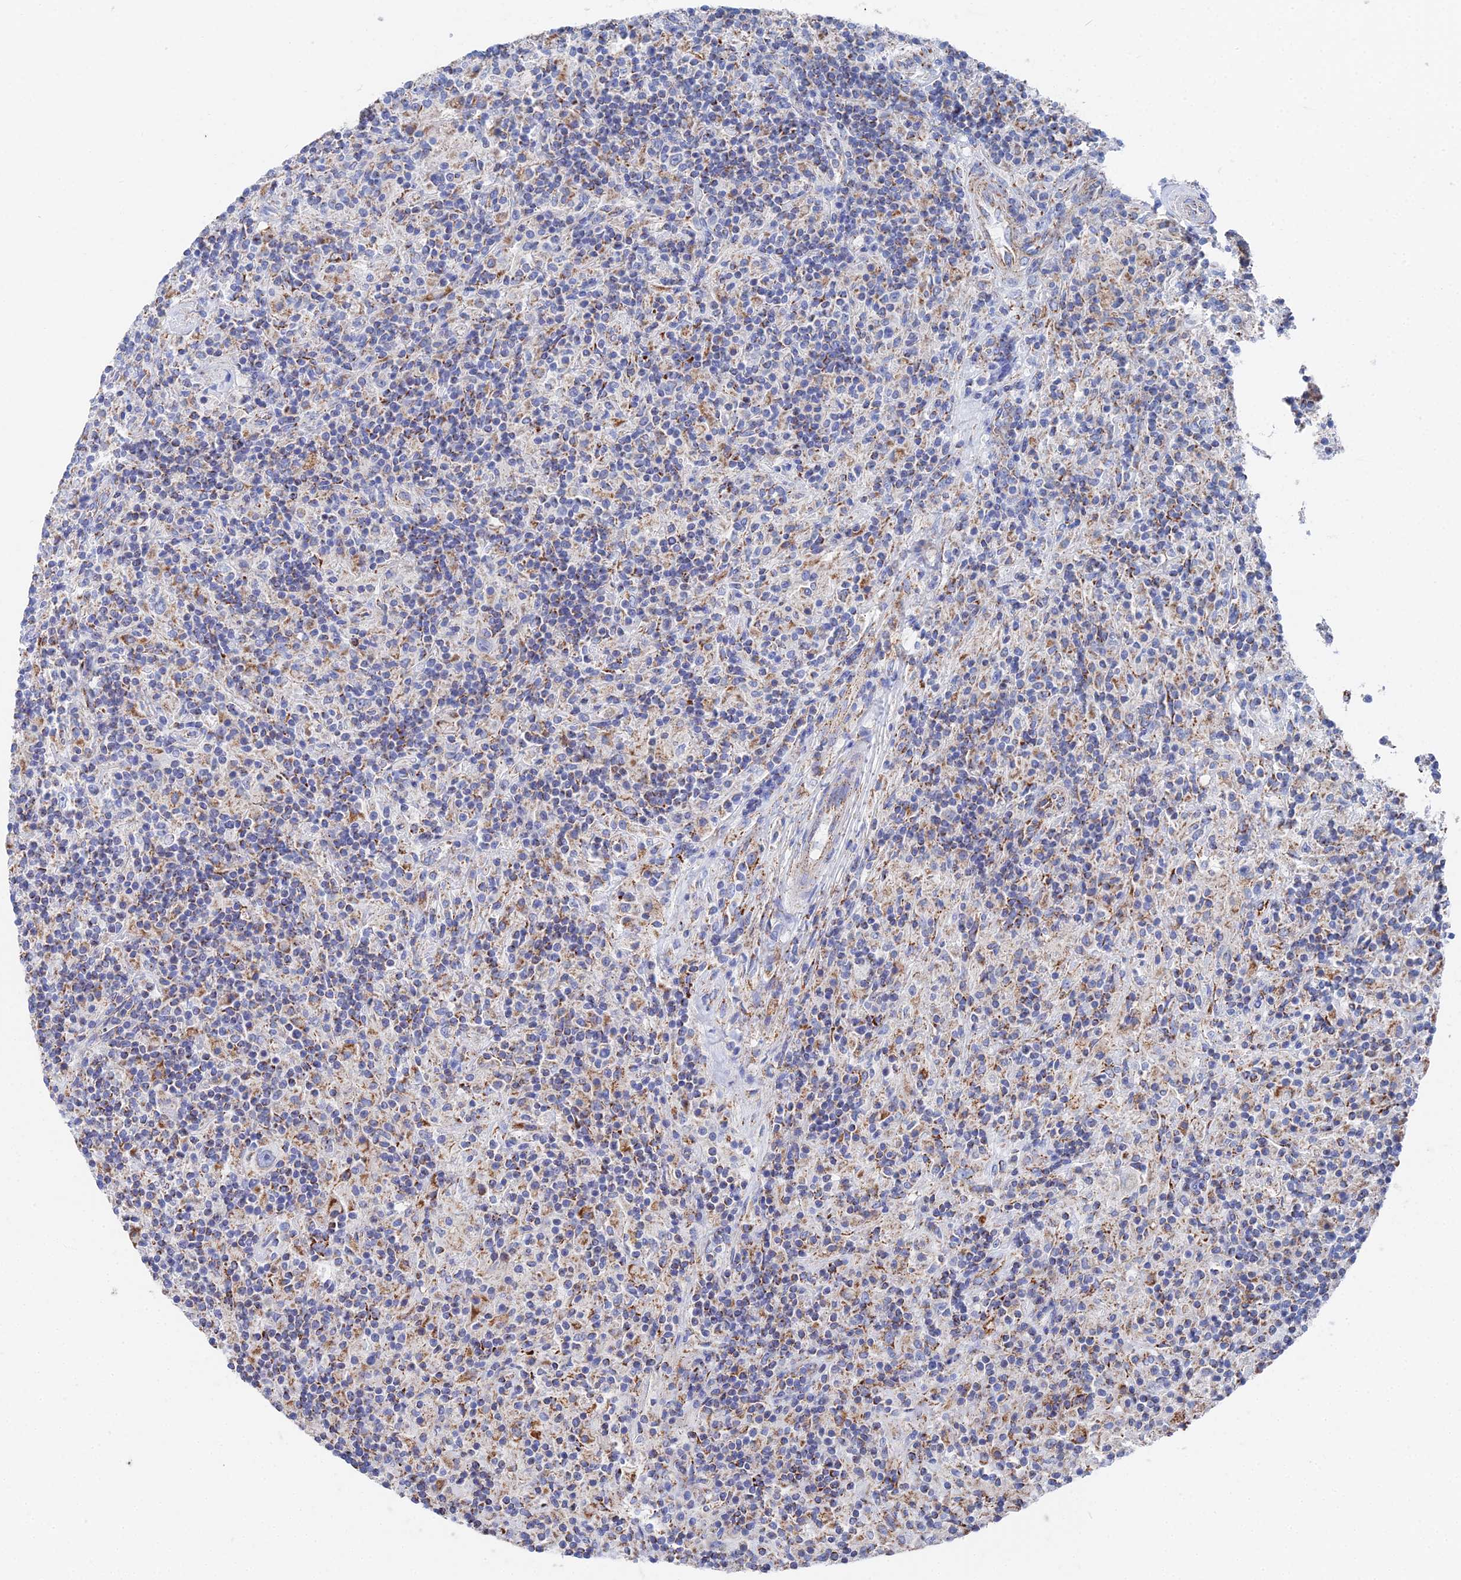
{"staining": {"intensity": "moderate", "quantity": "25%-75%", "location": "cytoplasmic/membranous"}, "tissue": "lymphoma", "cell_type": "Tumor cells", "image_type": "cancer", "snomed": [{"axis": "morphology", "description": "Hodgkin's disease, NOS"}, {"axis": "topography", "description": "Lymph node"}], "caption": "Protein staining by IHC exhibits moderate cytoplasmic/membranous expression in approximately 25%-75% of tumor cells in Hodgkin's disease. (DAB (3,3'-diaminobenzidine) IHC with brightfield microscopy, high magnification).", "gene": "IFT80", "patient": {"sex": "male", "age": 70}}